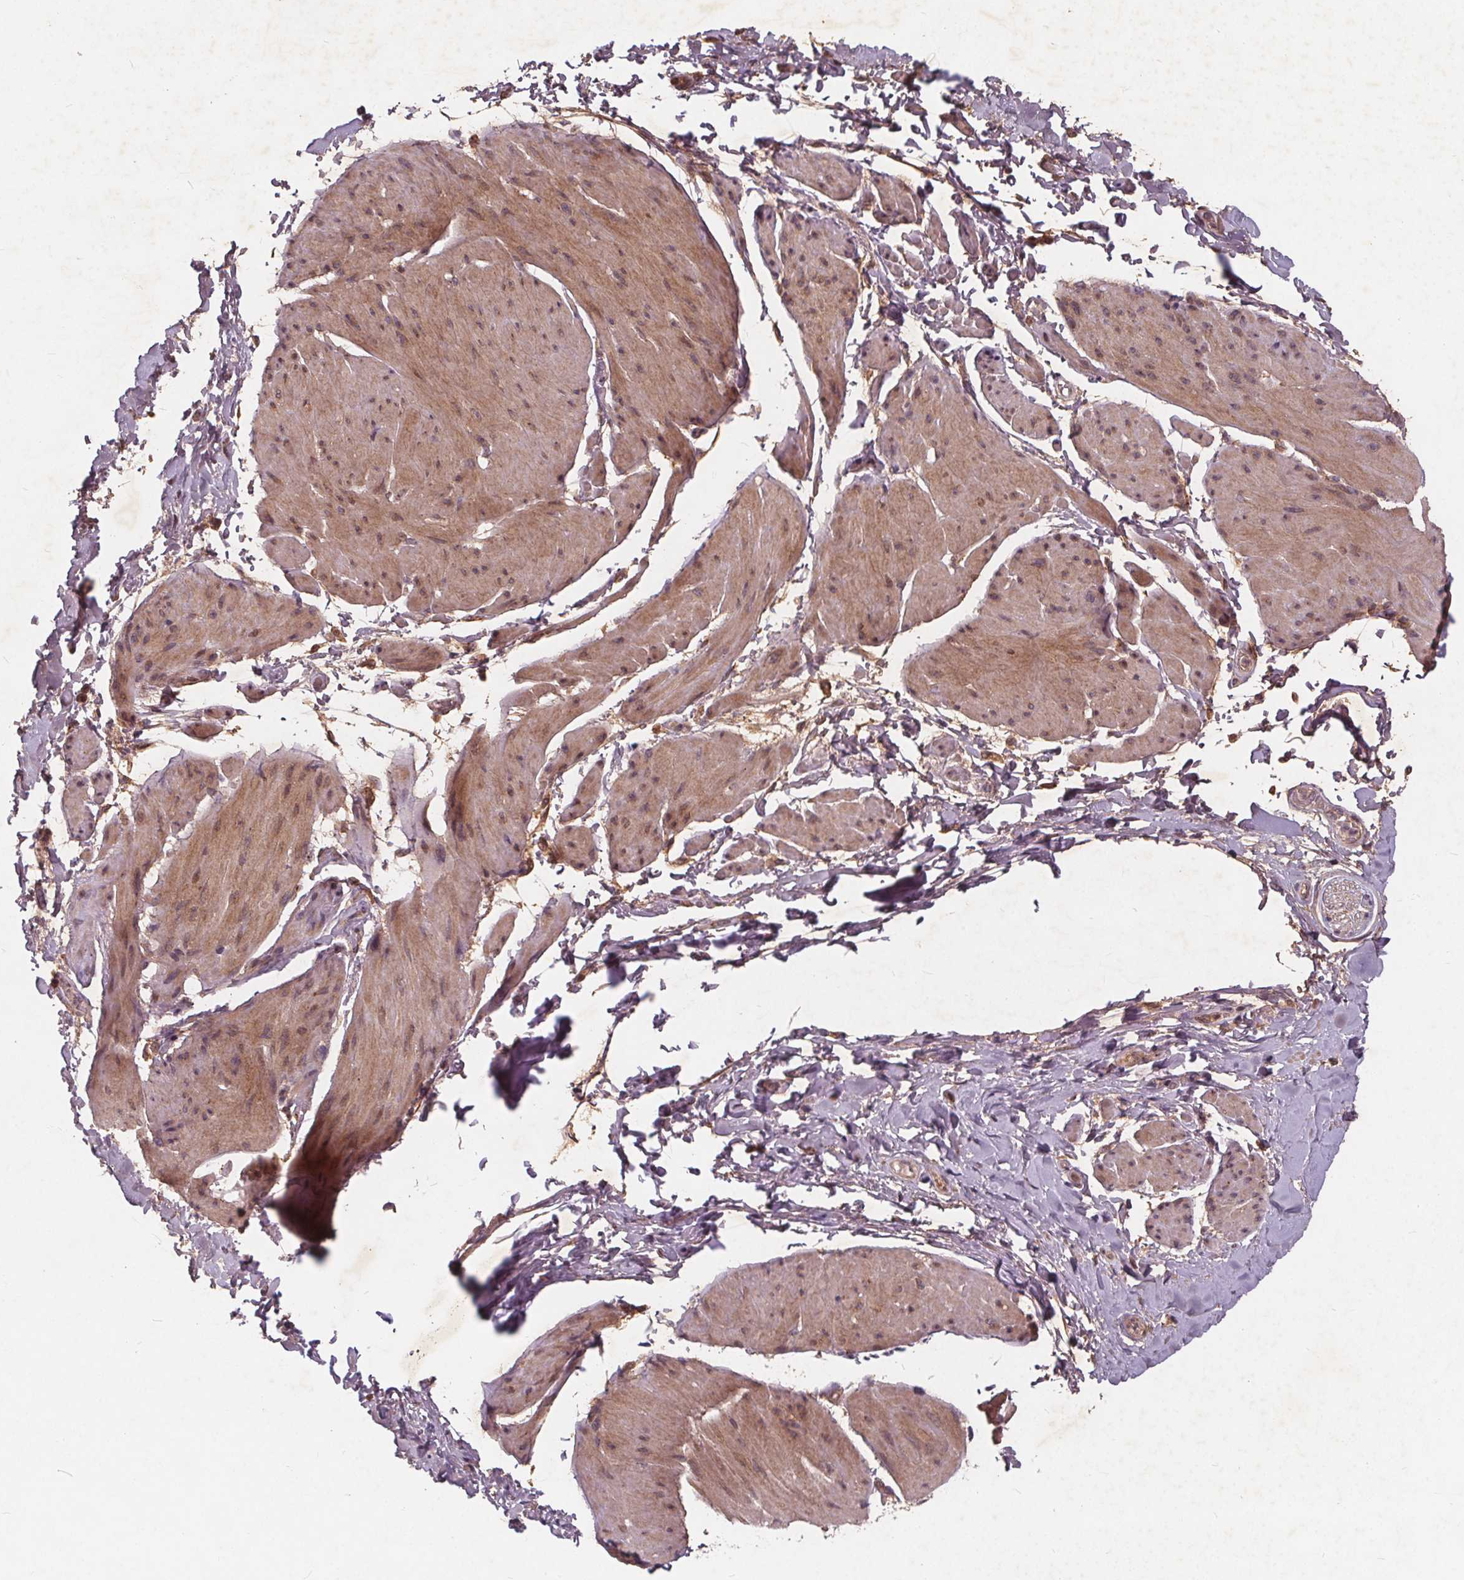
{"staining": {"intensity": "weak", "quantity": "25%-75%", "location": "cytoplasmic/membranous"}, "tissue": "adipose tissue", "cell_type": "Adipocytes", "image_type": "normal", "snomed": [{"axis": "morphology", "description": "Normal tissue, NOS"}, {"axis": "topography", "description": "Urinary bladder"}, {"axis": "topography", "description": "Peripheral nerve tissue"}], "caption": "IHC (DAB (3,3'-diaminobenzidine)) staining of unremarkable human adipose tissue displays weak cytoplasmic/membranous protein expression in about 25%-75% of adipocytes. Using DAB (3,3'-diaminobenzidine) (brown) and hematoxylin (blue) stains, captured at high magnification using brightfield microscopy.", "gene": "CSNK1G2", "patient": {"sex": "female", "age": 60}}